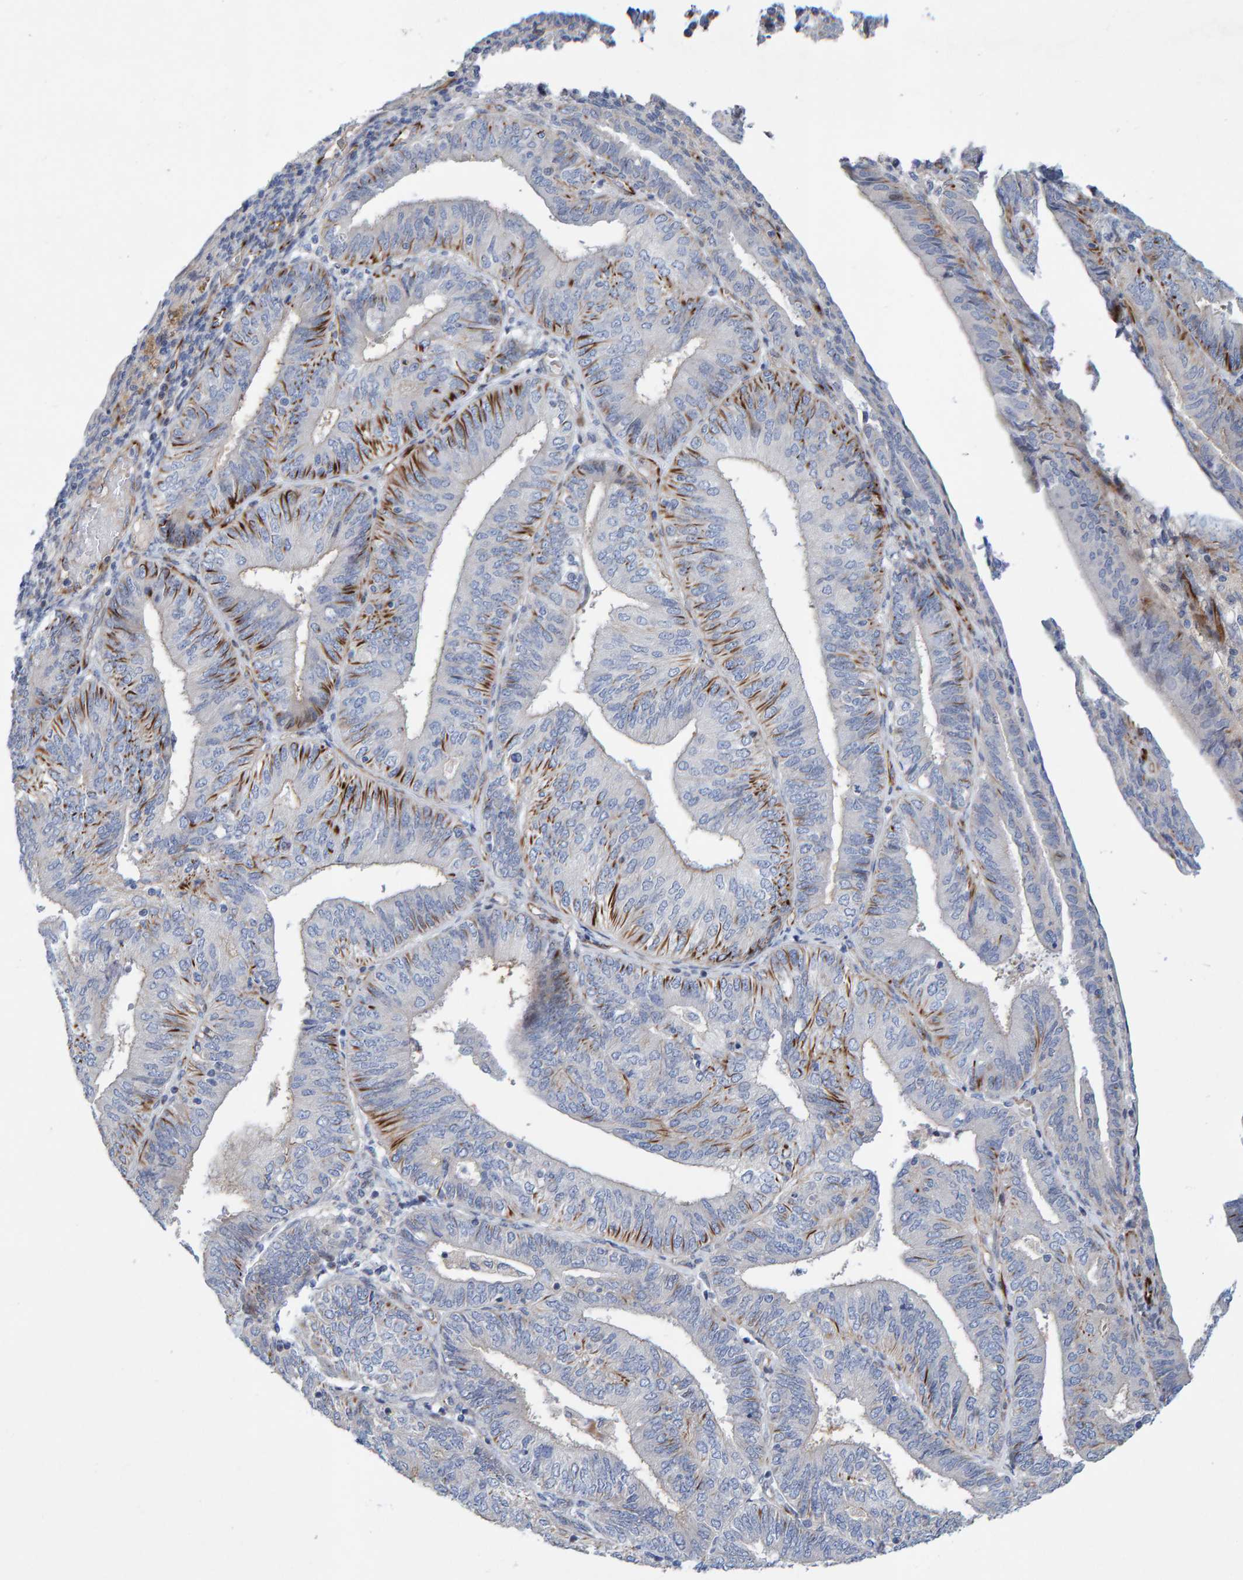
{"staining": {"intensity": "moderate", "quantity": "<25%", "location": "cytoplasmic/membranous"}, "tissue": "endometrial cancer", "cell_type": "Tumor cells", "image_type": "cancer", "snomed": [{"axis": "morphology", "description": "Adenocarcinoma, NOS"}, {"axis": "topography", "description": "Endometrium"}], "caption": "About <25% of tumor cells in endometrial cancer exhibit moderate cytoplasmic/membranous protein expression as visualized by brown immunohistochemical staining.", "gene": "POLG2", "patient": {"sex": "female", "age": 58}}